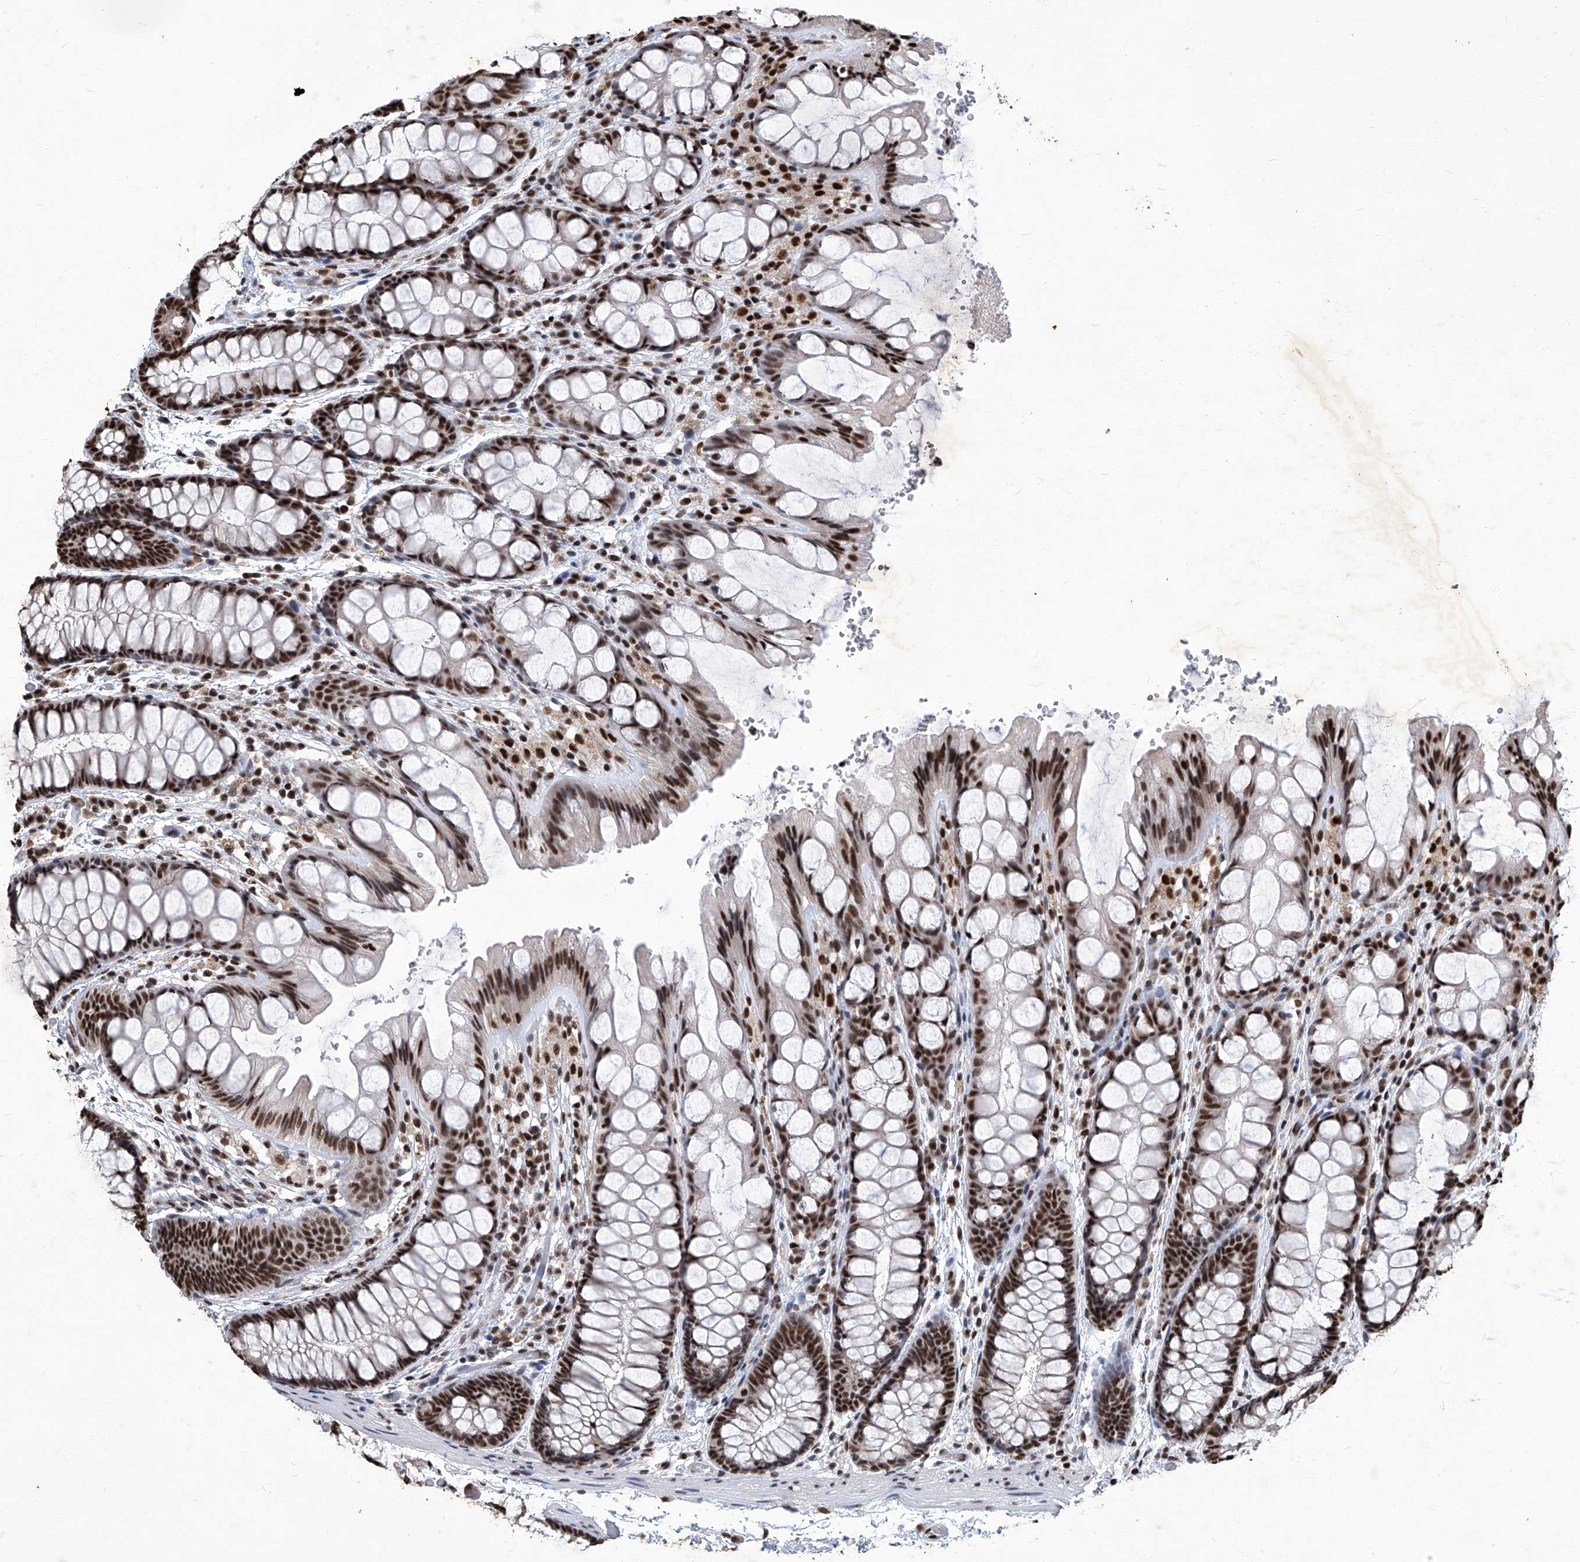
{"staining": {"intensity": "moderate", "quantity": ">75%", "location": "nuclear"}, "tissue": "colon", "cell_type": "Endothelial cells", "image_type": "normal", "snomed": [{"axis": "morphology", "description": "Normal tissue, NOS"}, {"axis": "topography", "description": "Colon"}], "caption": "An immunohistochemistry (IHC) micrograph of benign tissue is shown. Protein staining in brown highlights moderate nuclear positivity in colon within endothelial cells.", "gene": "HBP1", "patient": {"sex": "male", "age": 47}}